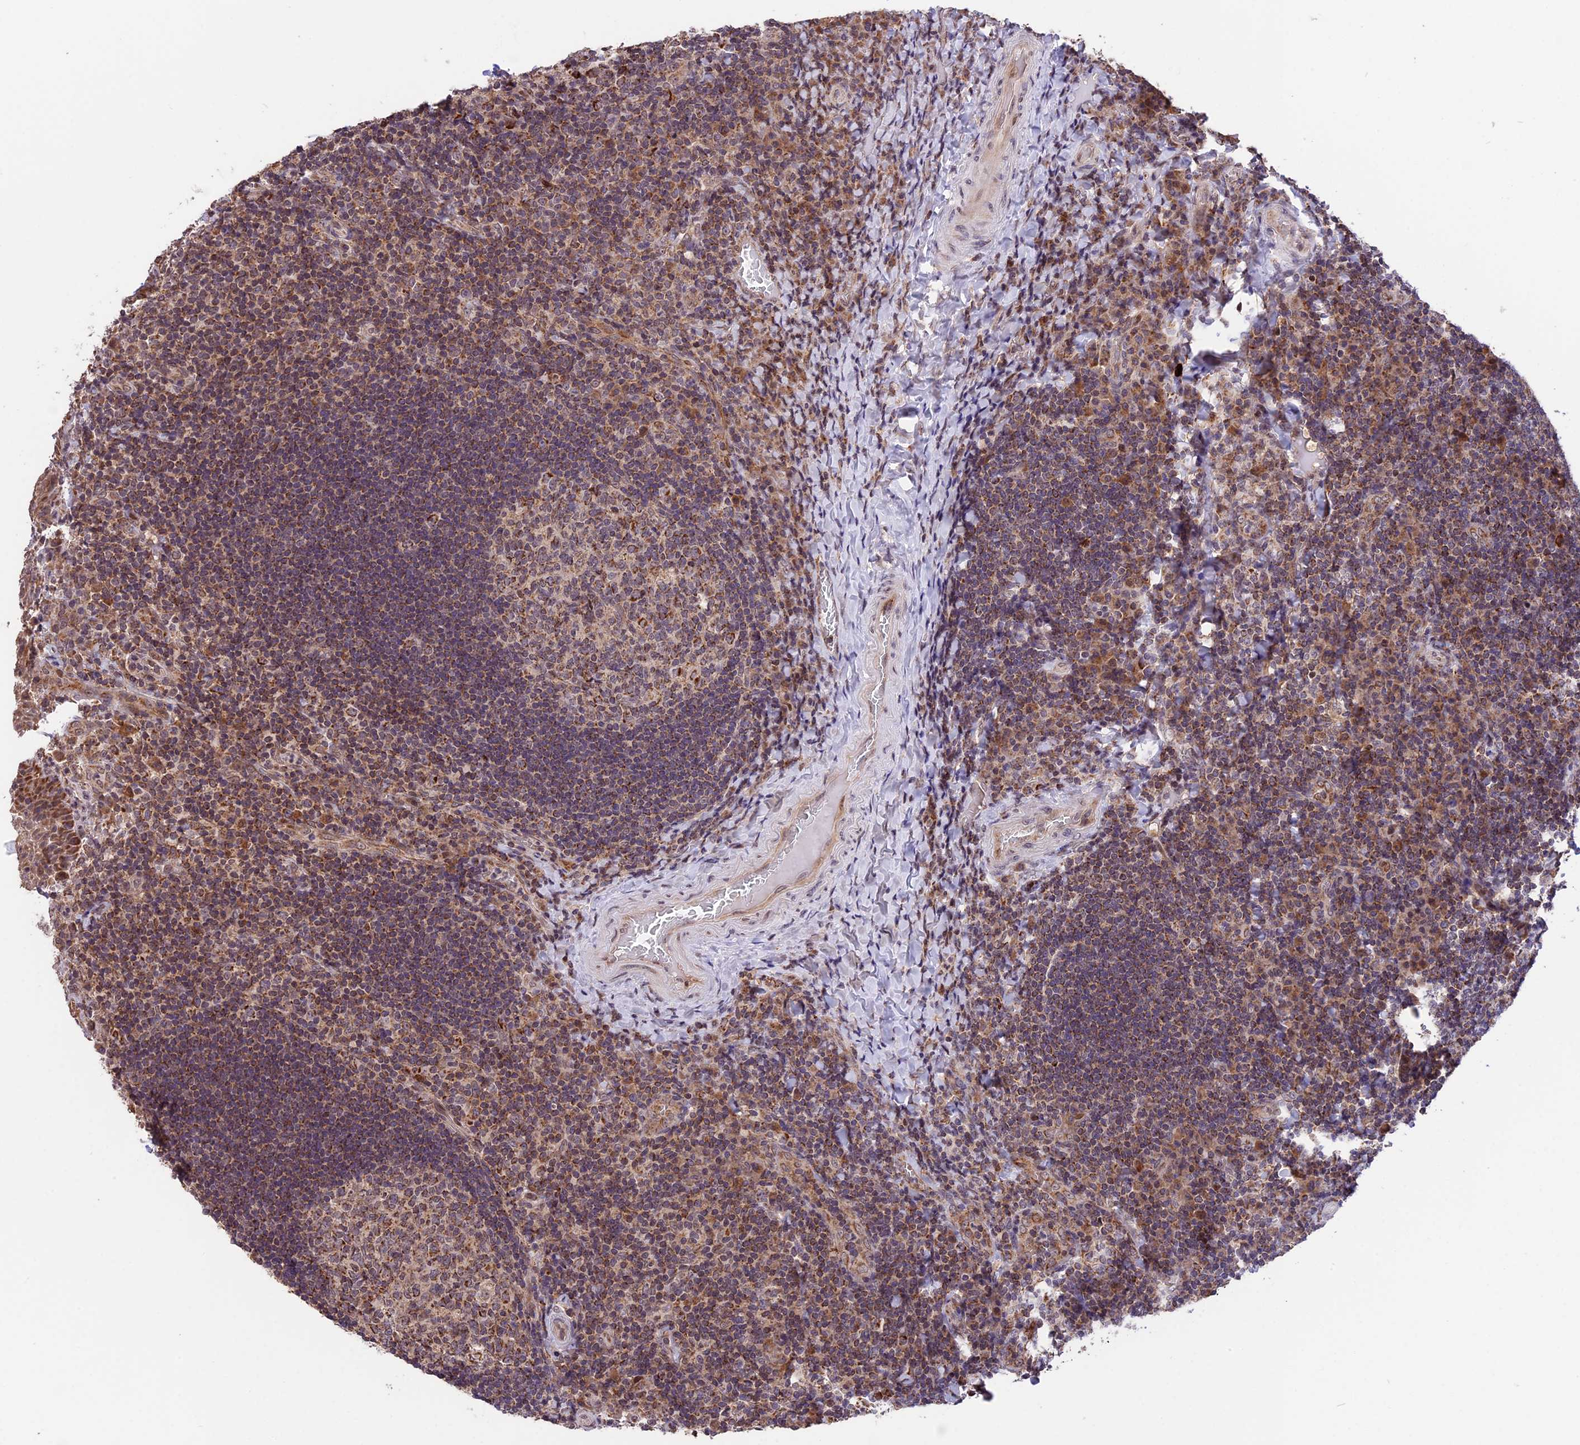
{"staining": {"intensity": "moderate", "quantity": "25%-75%", "location": "cytoplasmic/membranous"}, "tissue": "tonsil", "cell_type": "Germinal center cells", "image_type": "normal", "snomed": [{"axis": "morphology", "description": "Normal tissue, NOS"}, {"axis": "topography", "description": "Tonsil"}], "caption": "Human tonsil stained for a protein (brown) demonstrates moderate cytoplasmic/membranous positive staining in approximately 25%-75% of germinal center cells.", "gene": "RERGL", "patient": {"sex": "male", "age": 17}}